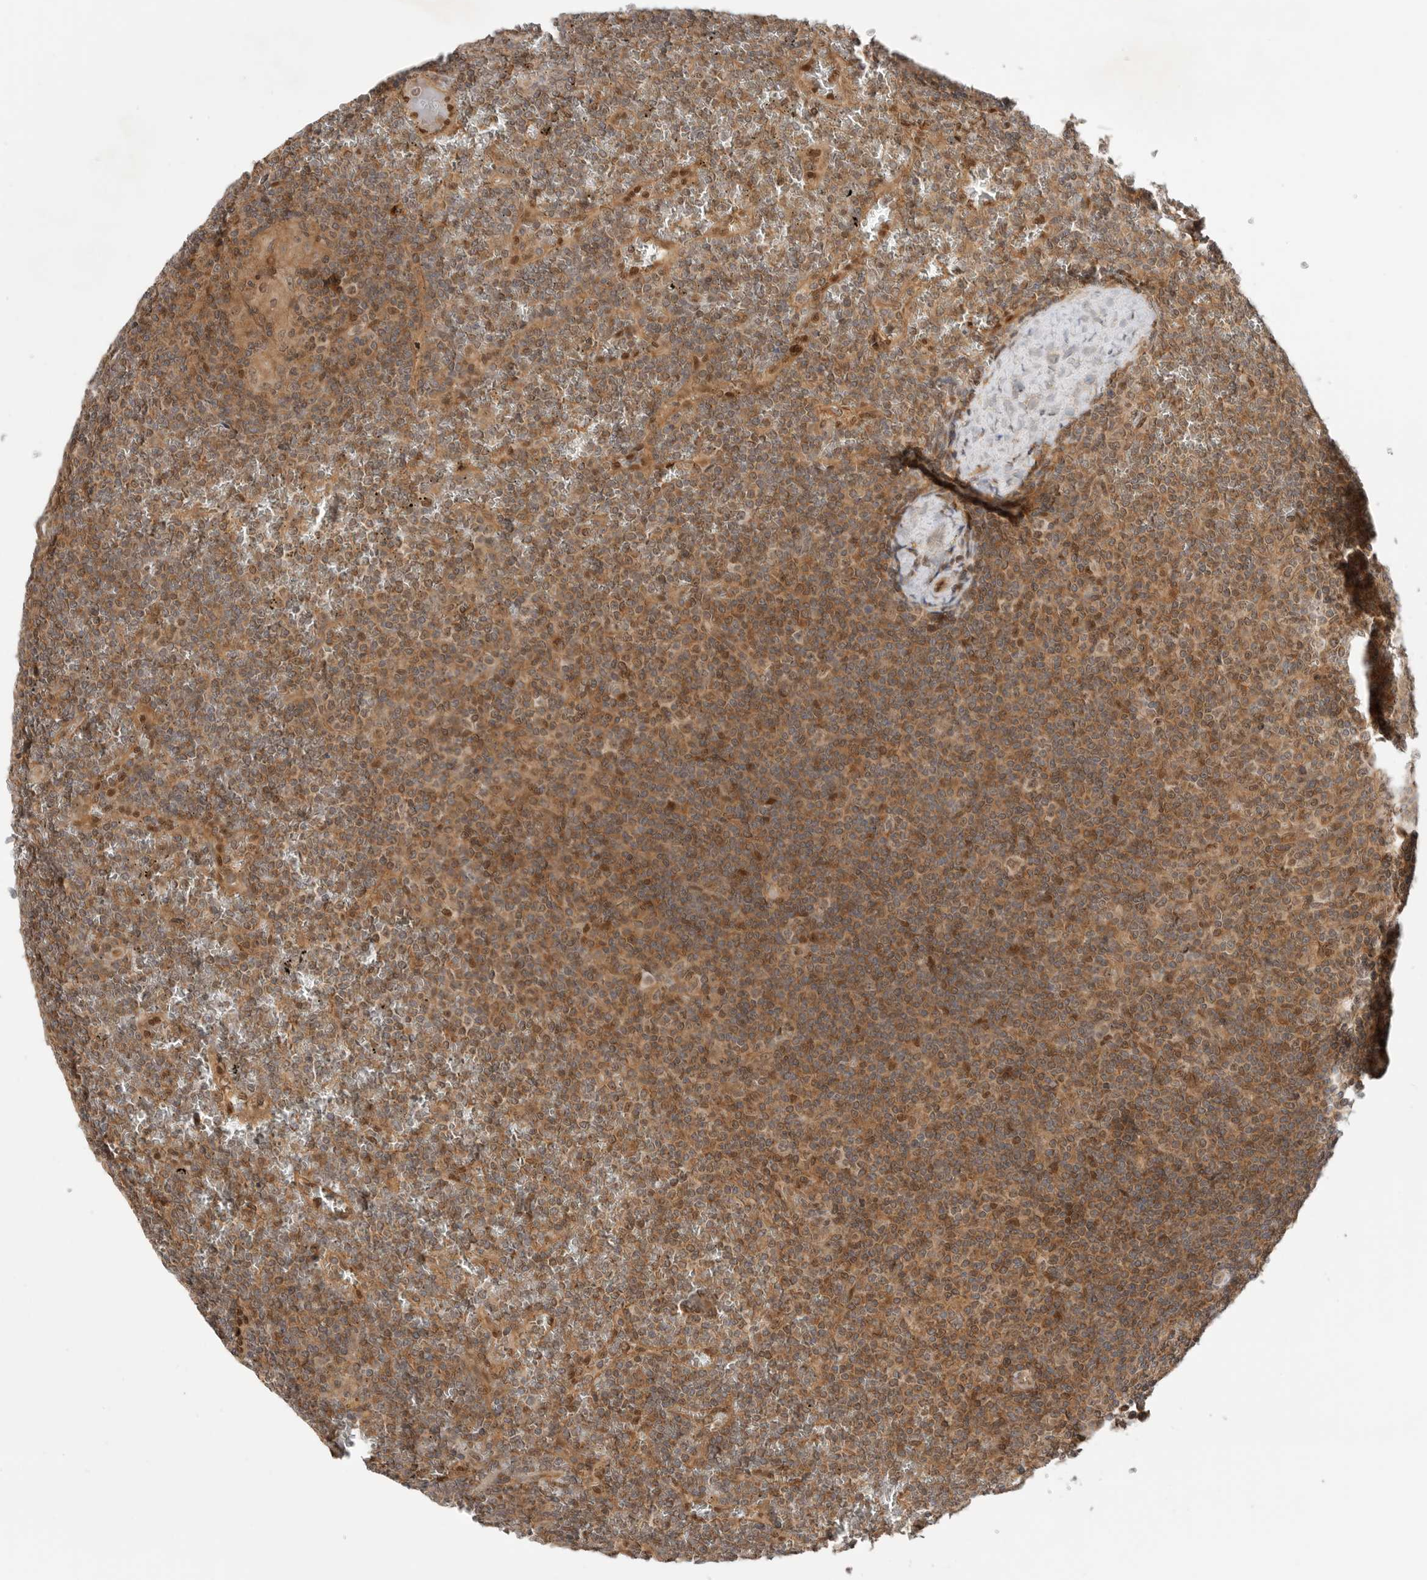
{"staining": {"intensity": "moderate", "quantity": ">75%", "location": "cytoplasmic/membranous,nuclear"}, "tissue": "lymphoma", "cell_type": "Tumor cells", "image_type": "cancer", "snomed": [{"axis": "morphology", "description": "Malignant lymphoma, non-Hodgkin's type, Low grade"}, {"axis": "topography", "description": "Spleen"}], "caption": "Moderate cytoplasmic/membranous and nuclear positivity for a protein is present in about >75% of tumor cells of lymphoma using immunohistochemistry.", "gene": "DCAF8", "patient": {"sex": "female", "age": 19}}